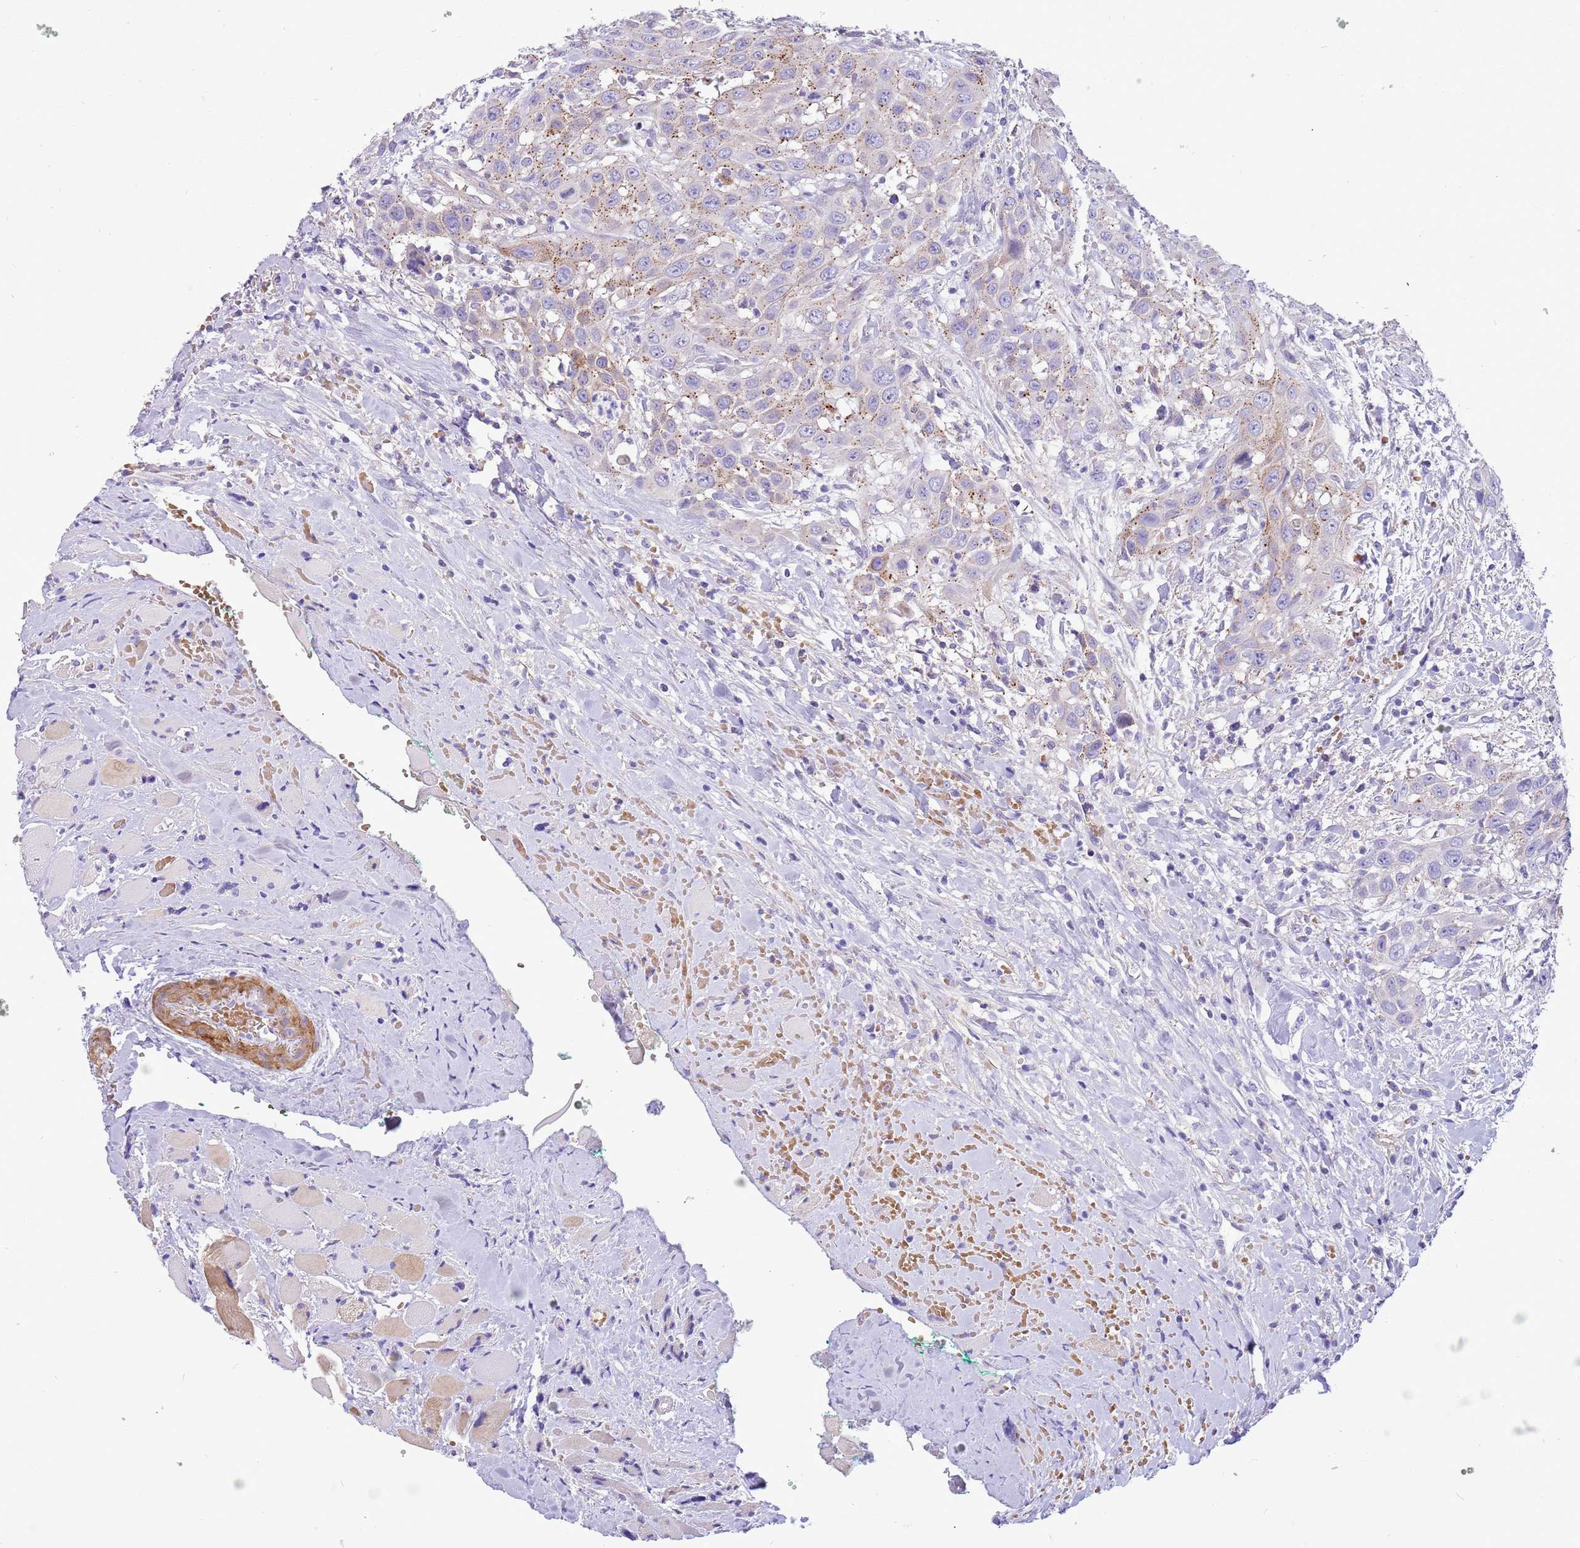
{"staining": {"intensity": "weak", "quantity": "25%-75%", "location": "cytoplasmic/membranous"}, "tissue": "head and neck cancer", "cell_type": "Tumor cells", "image_type": "cancer", "snomed": [{"axis": "morphology", "description": "Squamous cell carcinoma, NOS"}, {"axis": "topography", "description": "Head-Neck"}], "caption": "A high-resolution image shows immunohistochemistry (IHC) staining of head and neck cancer (squamous cell carcinoma), which exhibits weak cytoplasmic/membranous positivity in approximately 25%-75% of tumor cells.", "gene": "KBTBD3", "patient": {"sex": "male", "age": 81}}